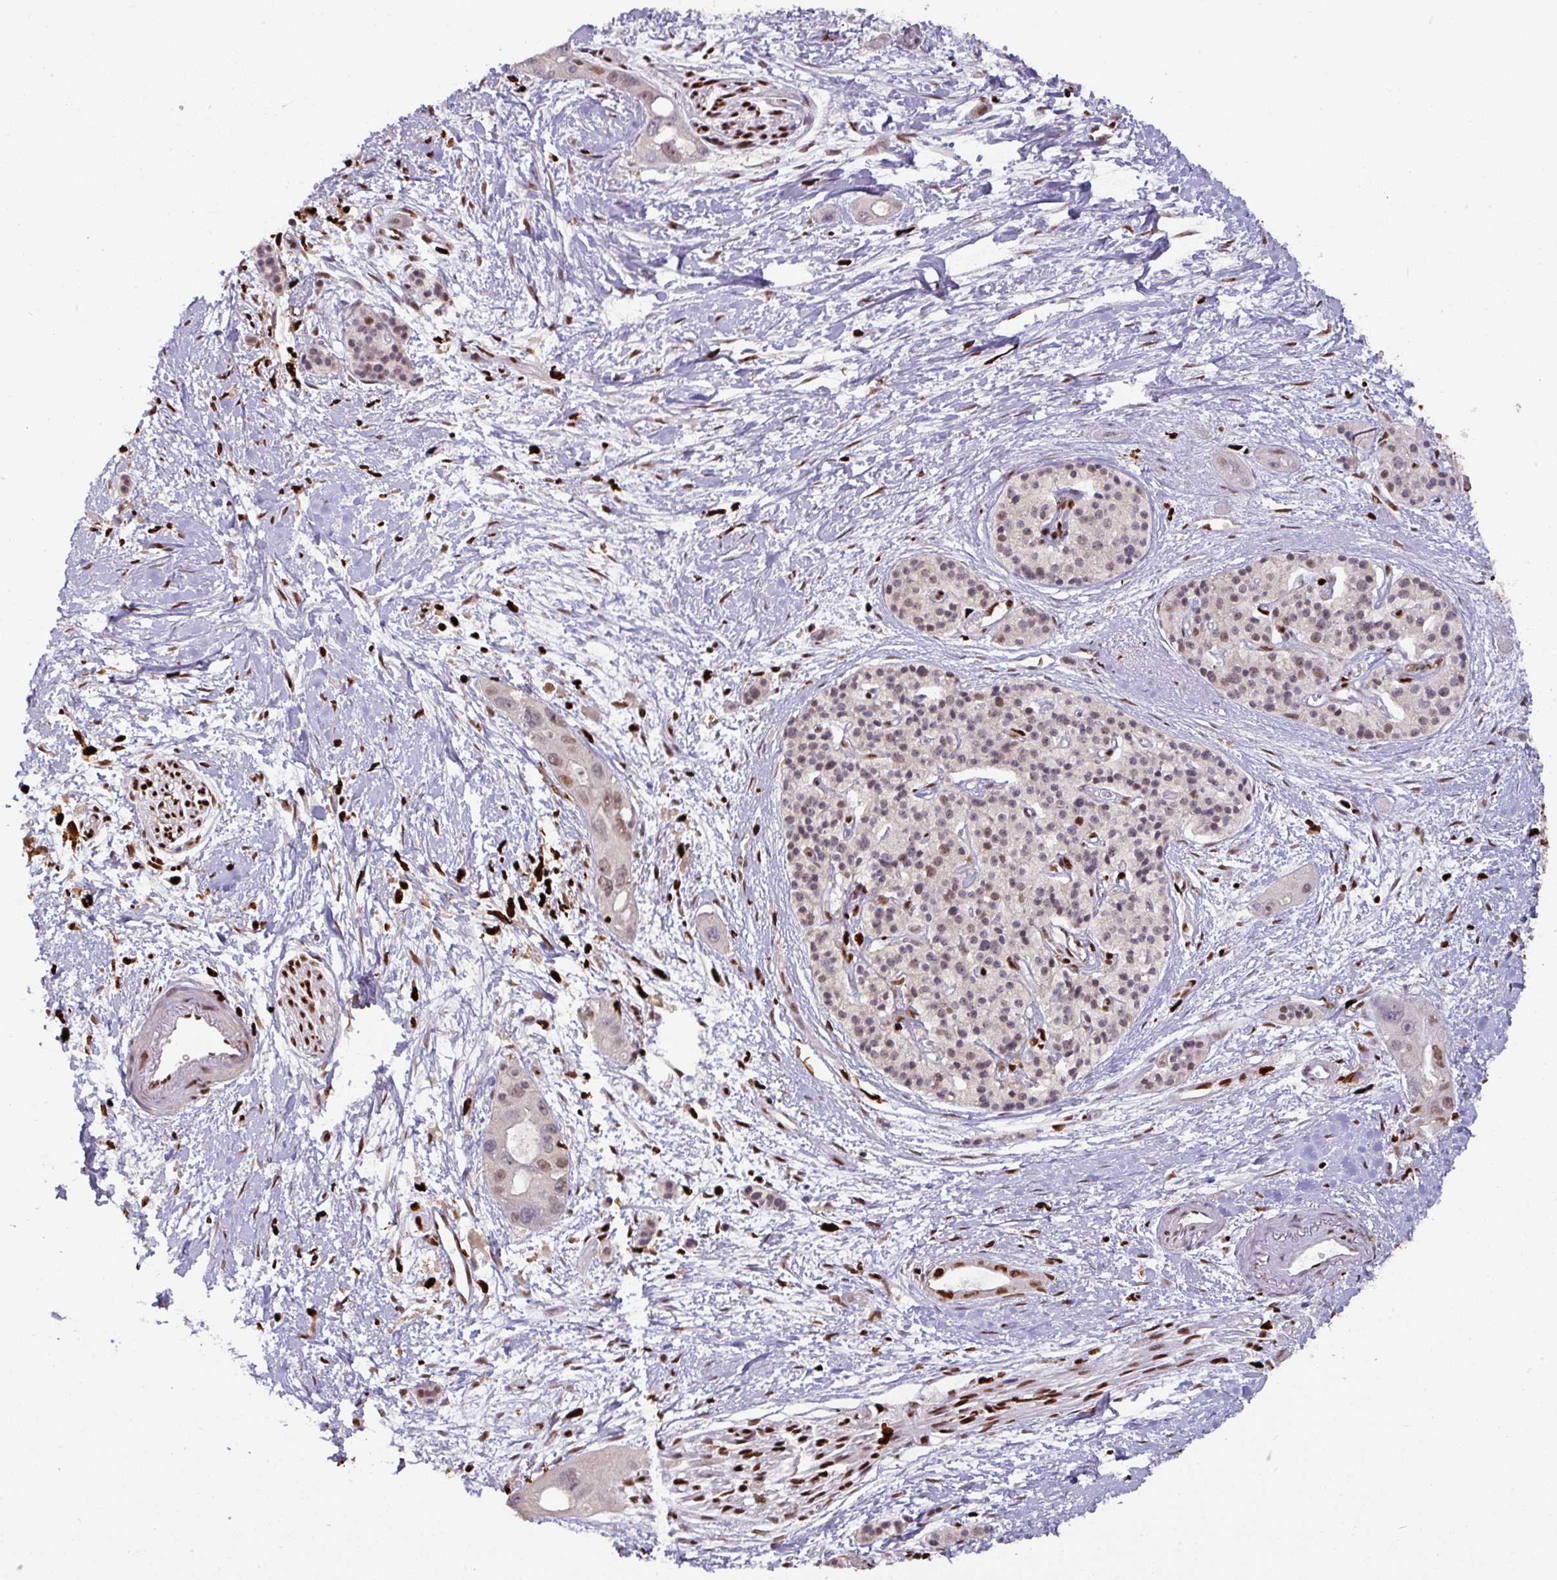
{"staining": {"intensity": "weak", "quantity": "25%-75%", "location": "nuclear"}, "tissue": "pancreatic cancer", "cell_type": "Tumor cells", "image_type": "cancer", "snomed": [{"axis": "morphology", "description": "Adenocarcinoma, NOS"}, {"axis": "topography", "description": "Pancreas"}], "caption": "Pancreatic cancer (adenocarcinoma) was stained to show a protein in brown. There is low levels of weak nuclear expression in about 25%-75% of tumor cells. (DAB = brown stain, brightfield microscopy at high magnification).", "gene": "SAMHD1", "patient": {"sex": "female", "age": 50}}